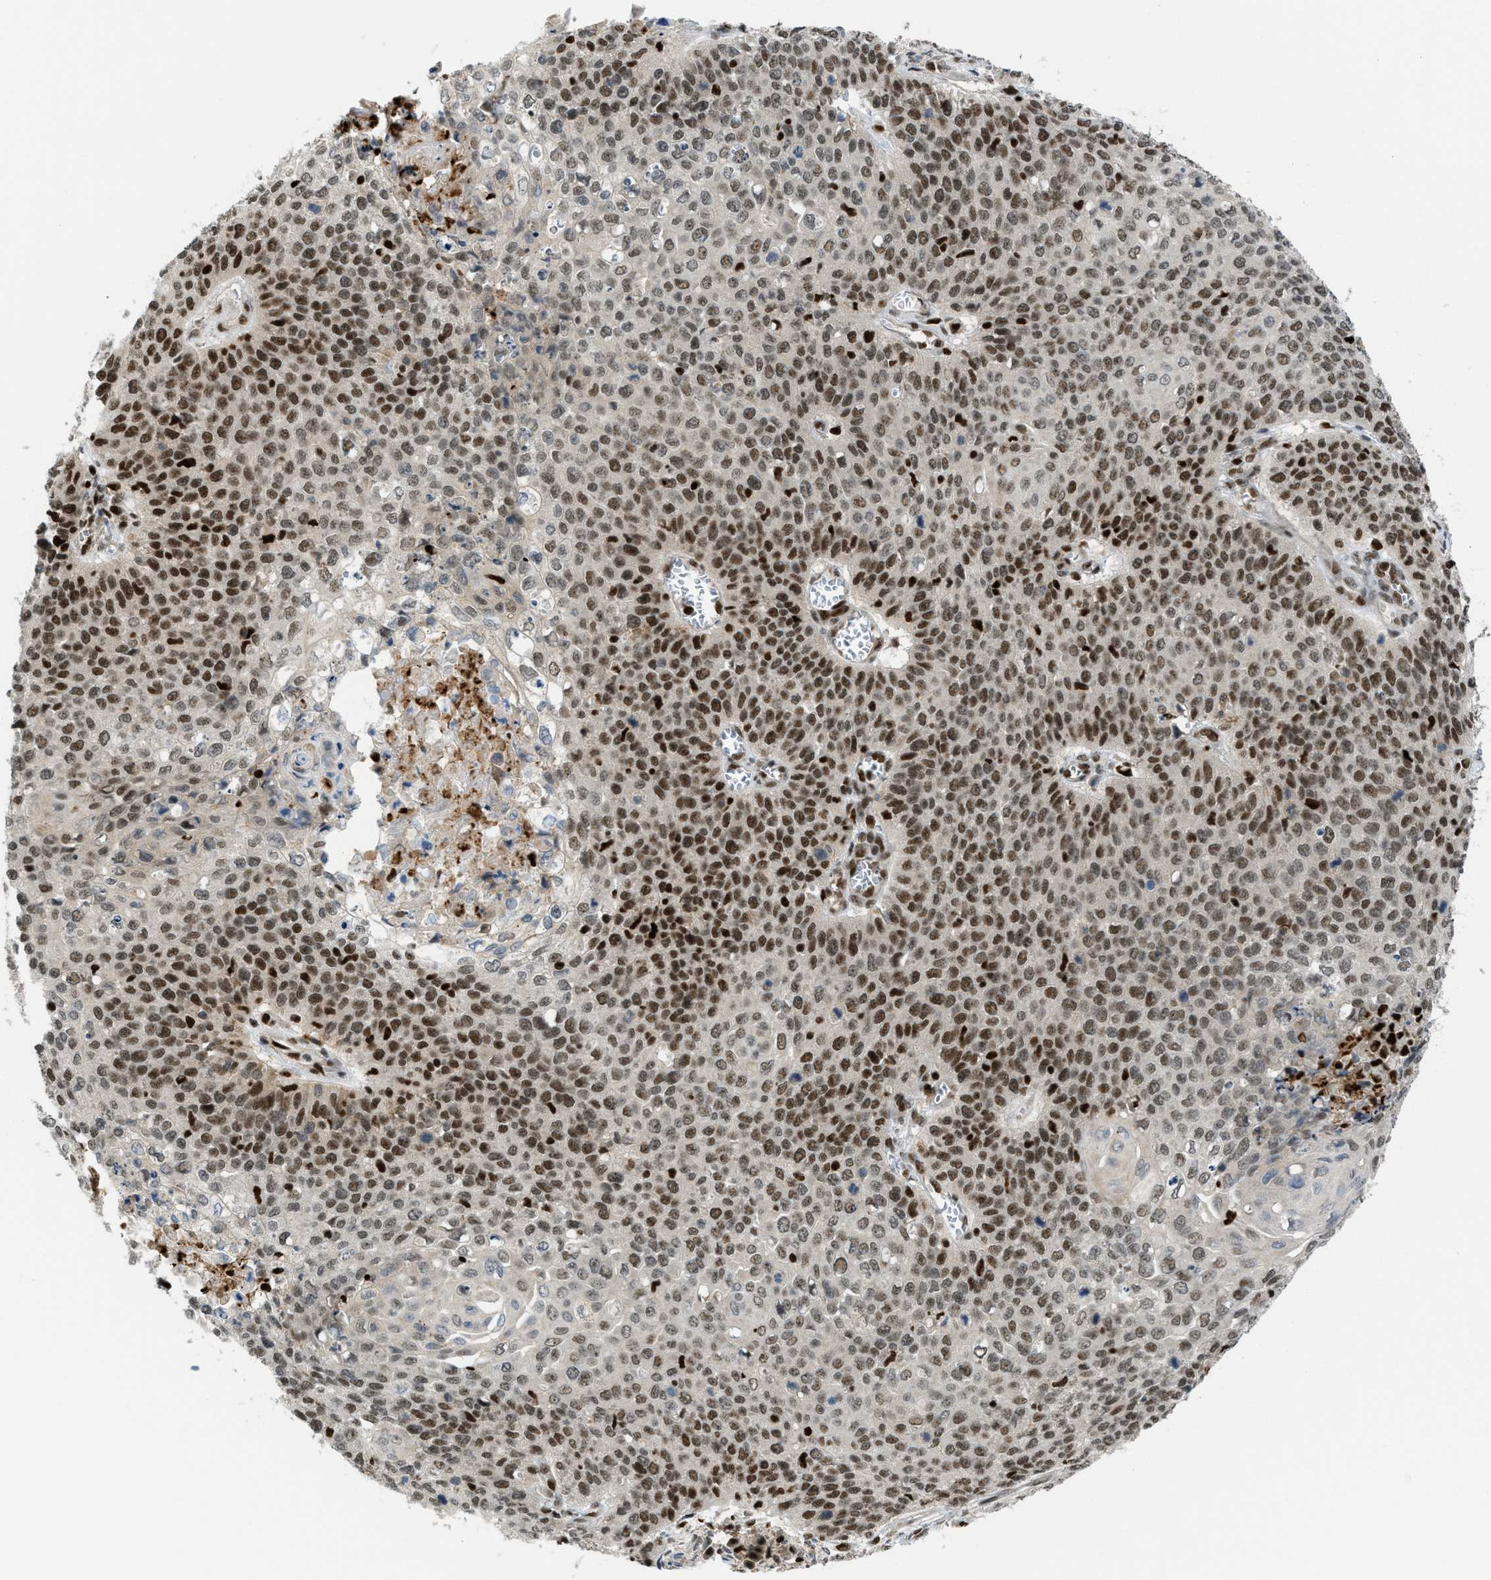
{"staining": {"intensity": "strong", "quantity": ">75%", "location": "nuclear"}, "tissue": "cervical cancer", "cell_type": "Tumor cells", "image_type": "cancer", "snomed": [{"axis": "morphology", "description": "Squamous cell carcinoma, NOS"}, {"axis": "topography", "description": "Cervix"}], "caption": "Protein expression analysis of cervical cancer displays strong nuclear staining in approximately >75% of tumor cells.", "gene": "RFX5", "patient": {"sex": "female", "age": 39}}